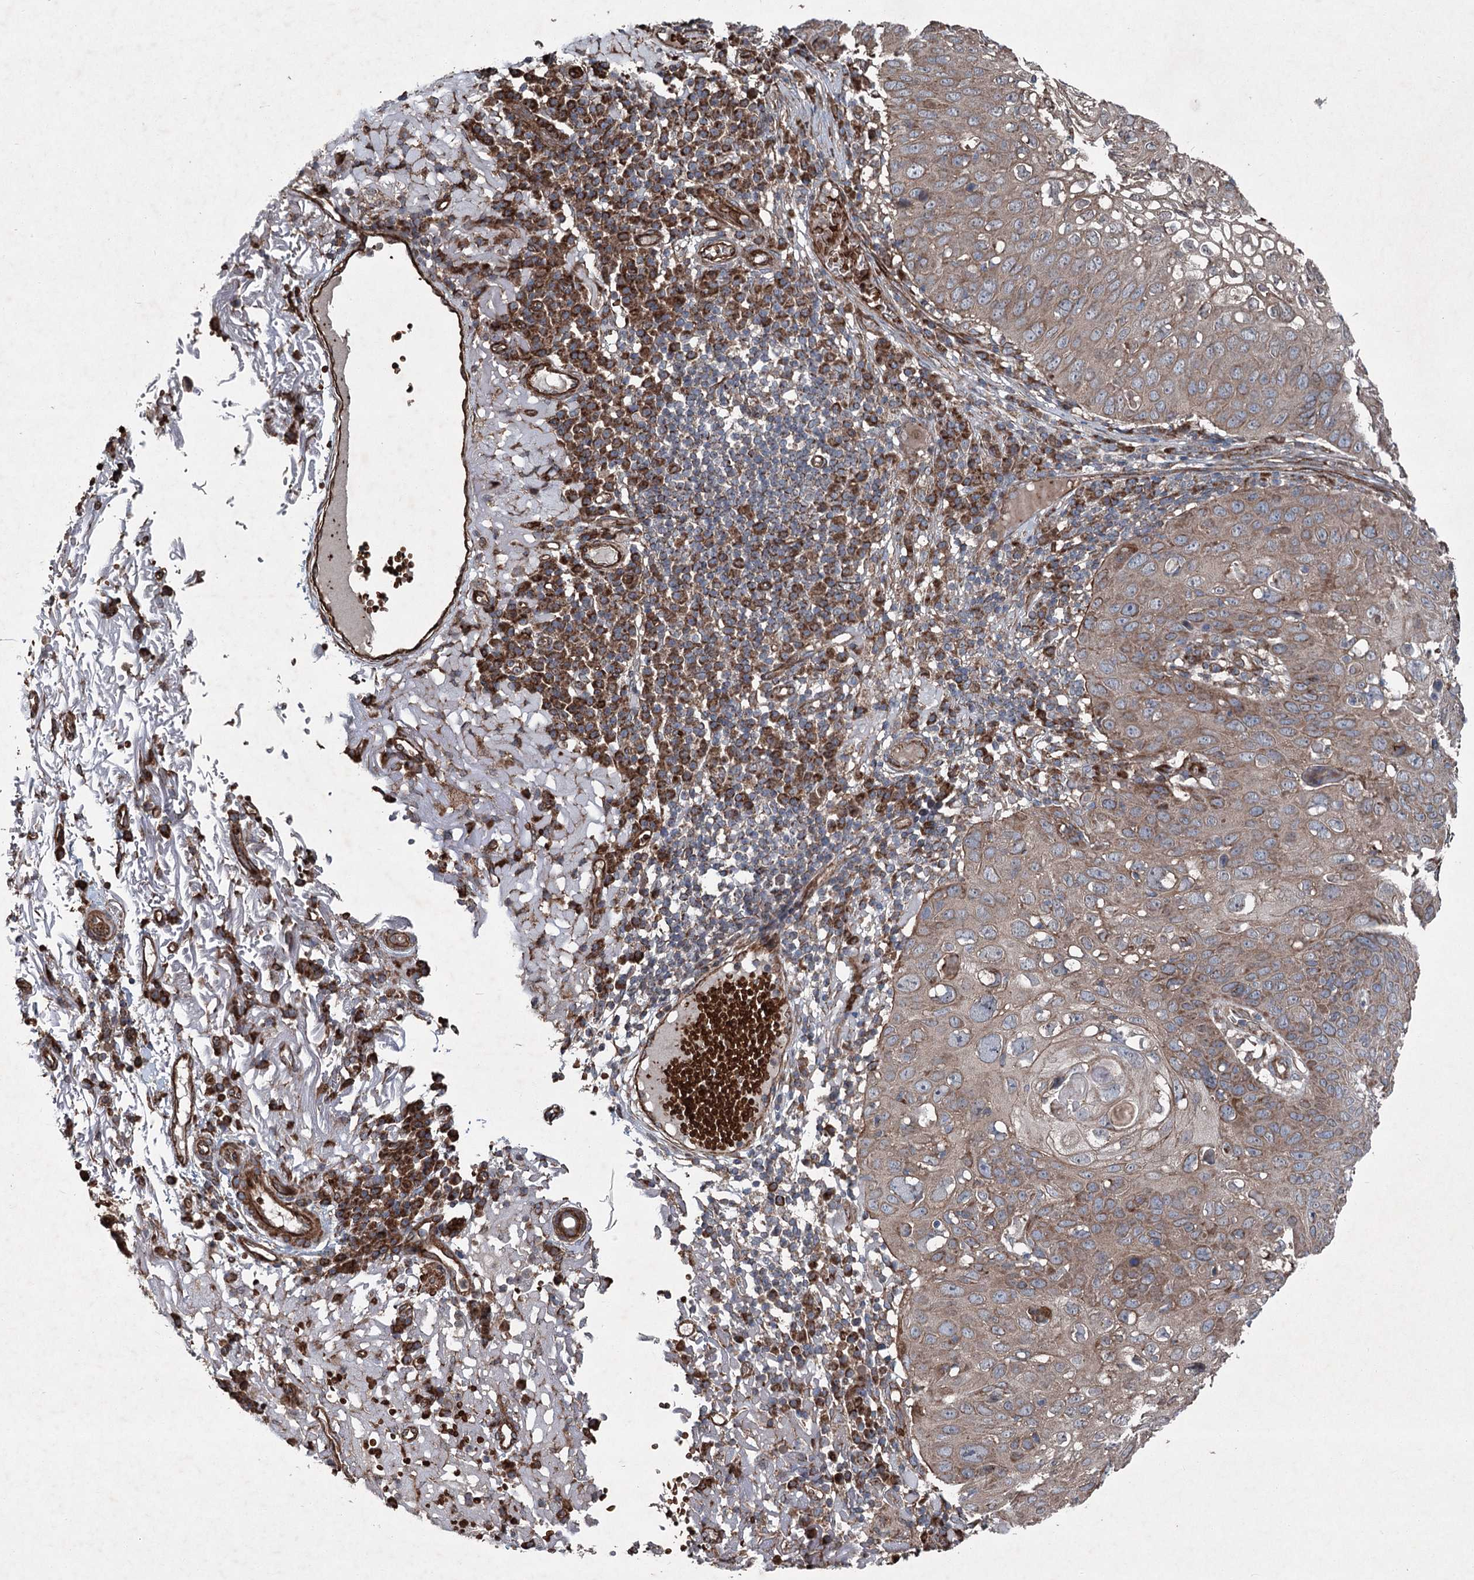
{"staining": {"intensity": "weak", "quantity": ">75%", "location": "cytoplasmic/membranous"}, "tissue": "skin cancer", "cell_type": "Tumor cells", "image_type": "cancer", "snomed": [{"axis": "morphology", "description": "Squamous cell carcinoma, NOS"}, {"axis": "topography", "description": "Skin"}], "caption": "DAB (3,3'-diaminobenzidine) immunohistochemical staining of skin cancer (squamous cell carcinoma) exhibits weak cytoplasmic/membranous protein staining in about >75% of tumor cells.", "gene": "SERINC5", "patient": {"sex": "female", "age": 90}}